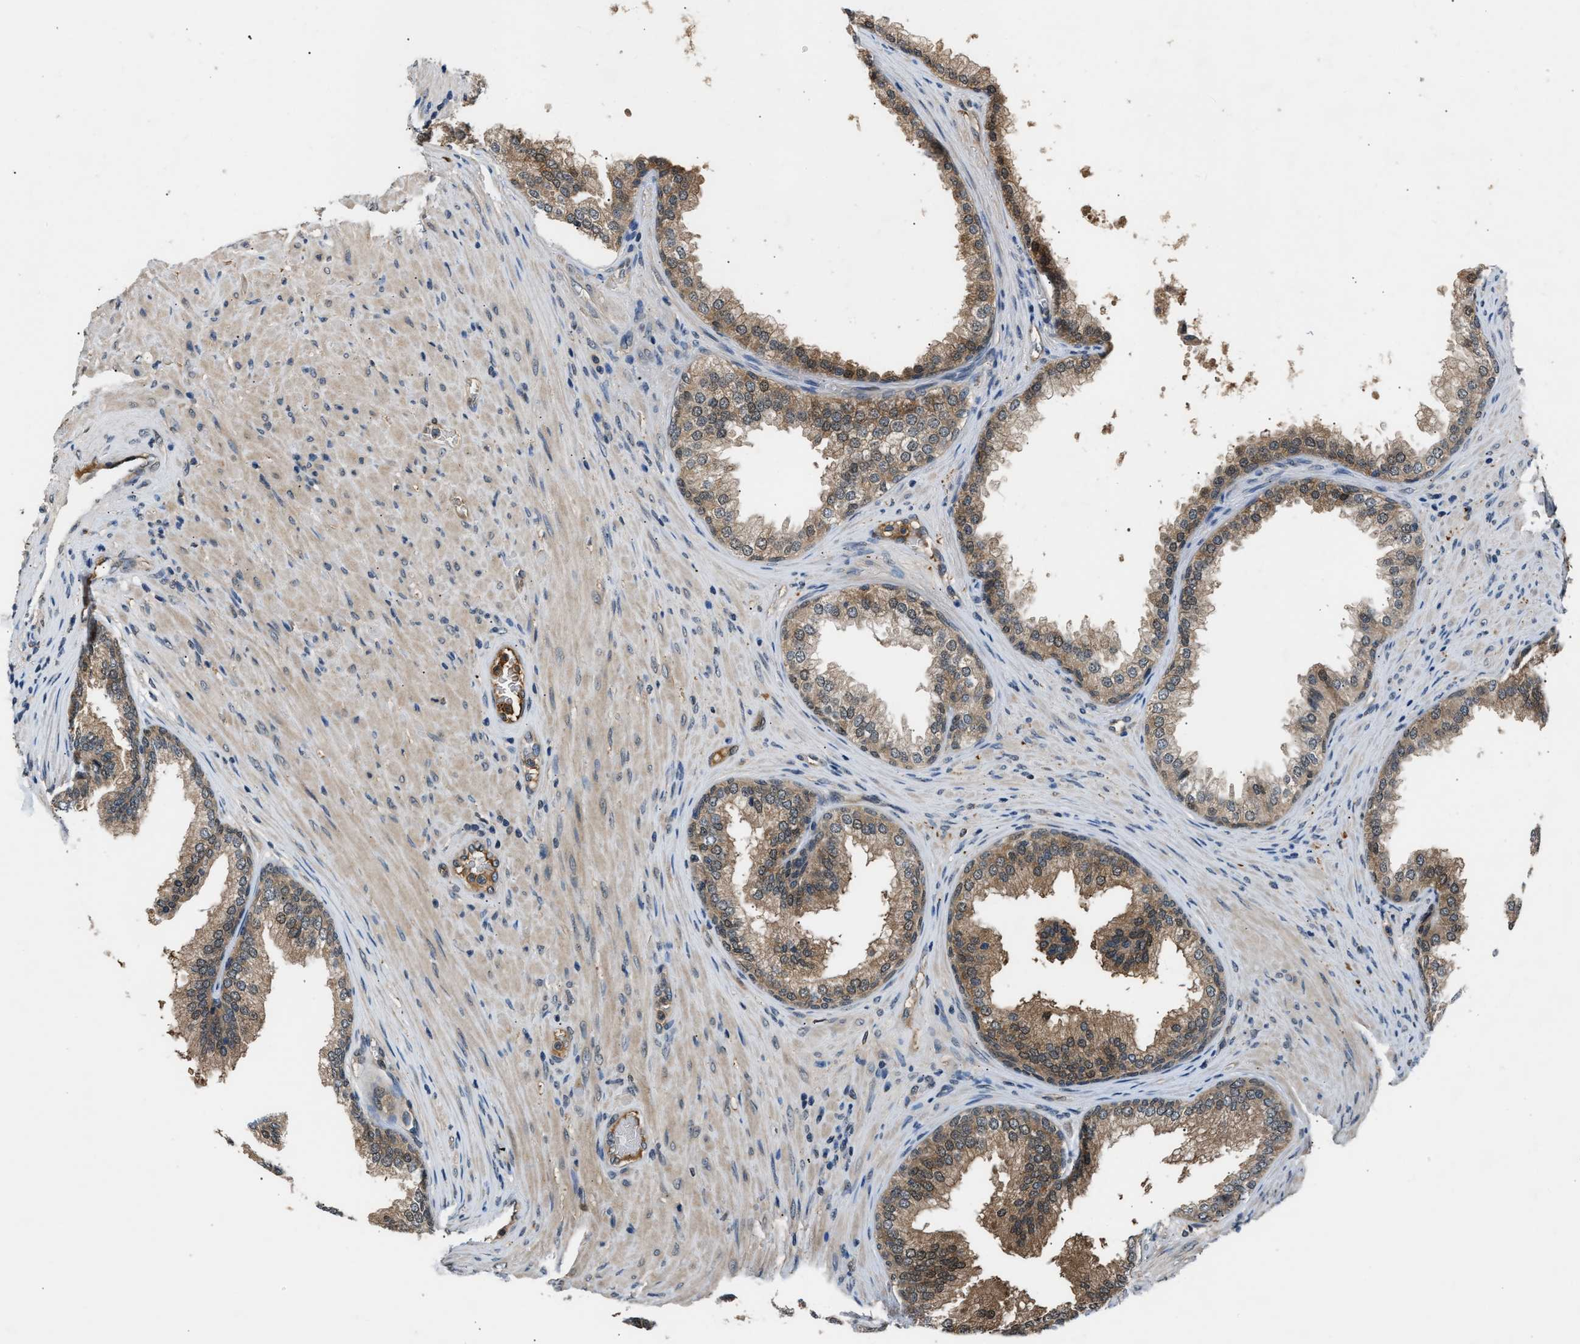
{"staining": {"intensity": "moderate", "quantity": "<25%", "location": "cytoplasmic/membranous"}, "tissue": "prostate", "cell_type": "Glandular cells", "image_type": "normal", "snomed": [{"axis": "morphology", "description": "Normal tissue, NOS"}, {"axis": "topography", "description": "Prostate"}], "caption": "Immunohistochemistry (IHC) photomicrograph of benign prostate: prostate stained using IHC demonstrates low levels of moderate protein expression localized specifically in the cytoplasmic/membranous of glandular cells, appearing as a cytoplasmic/membranous brown color.", "gene": "TP53I3", "patient": {"sex": "male", "age": 76}}